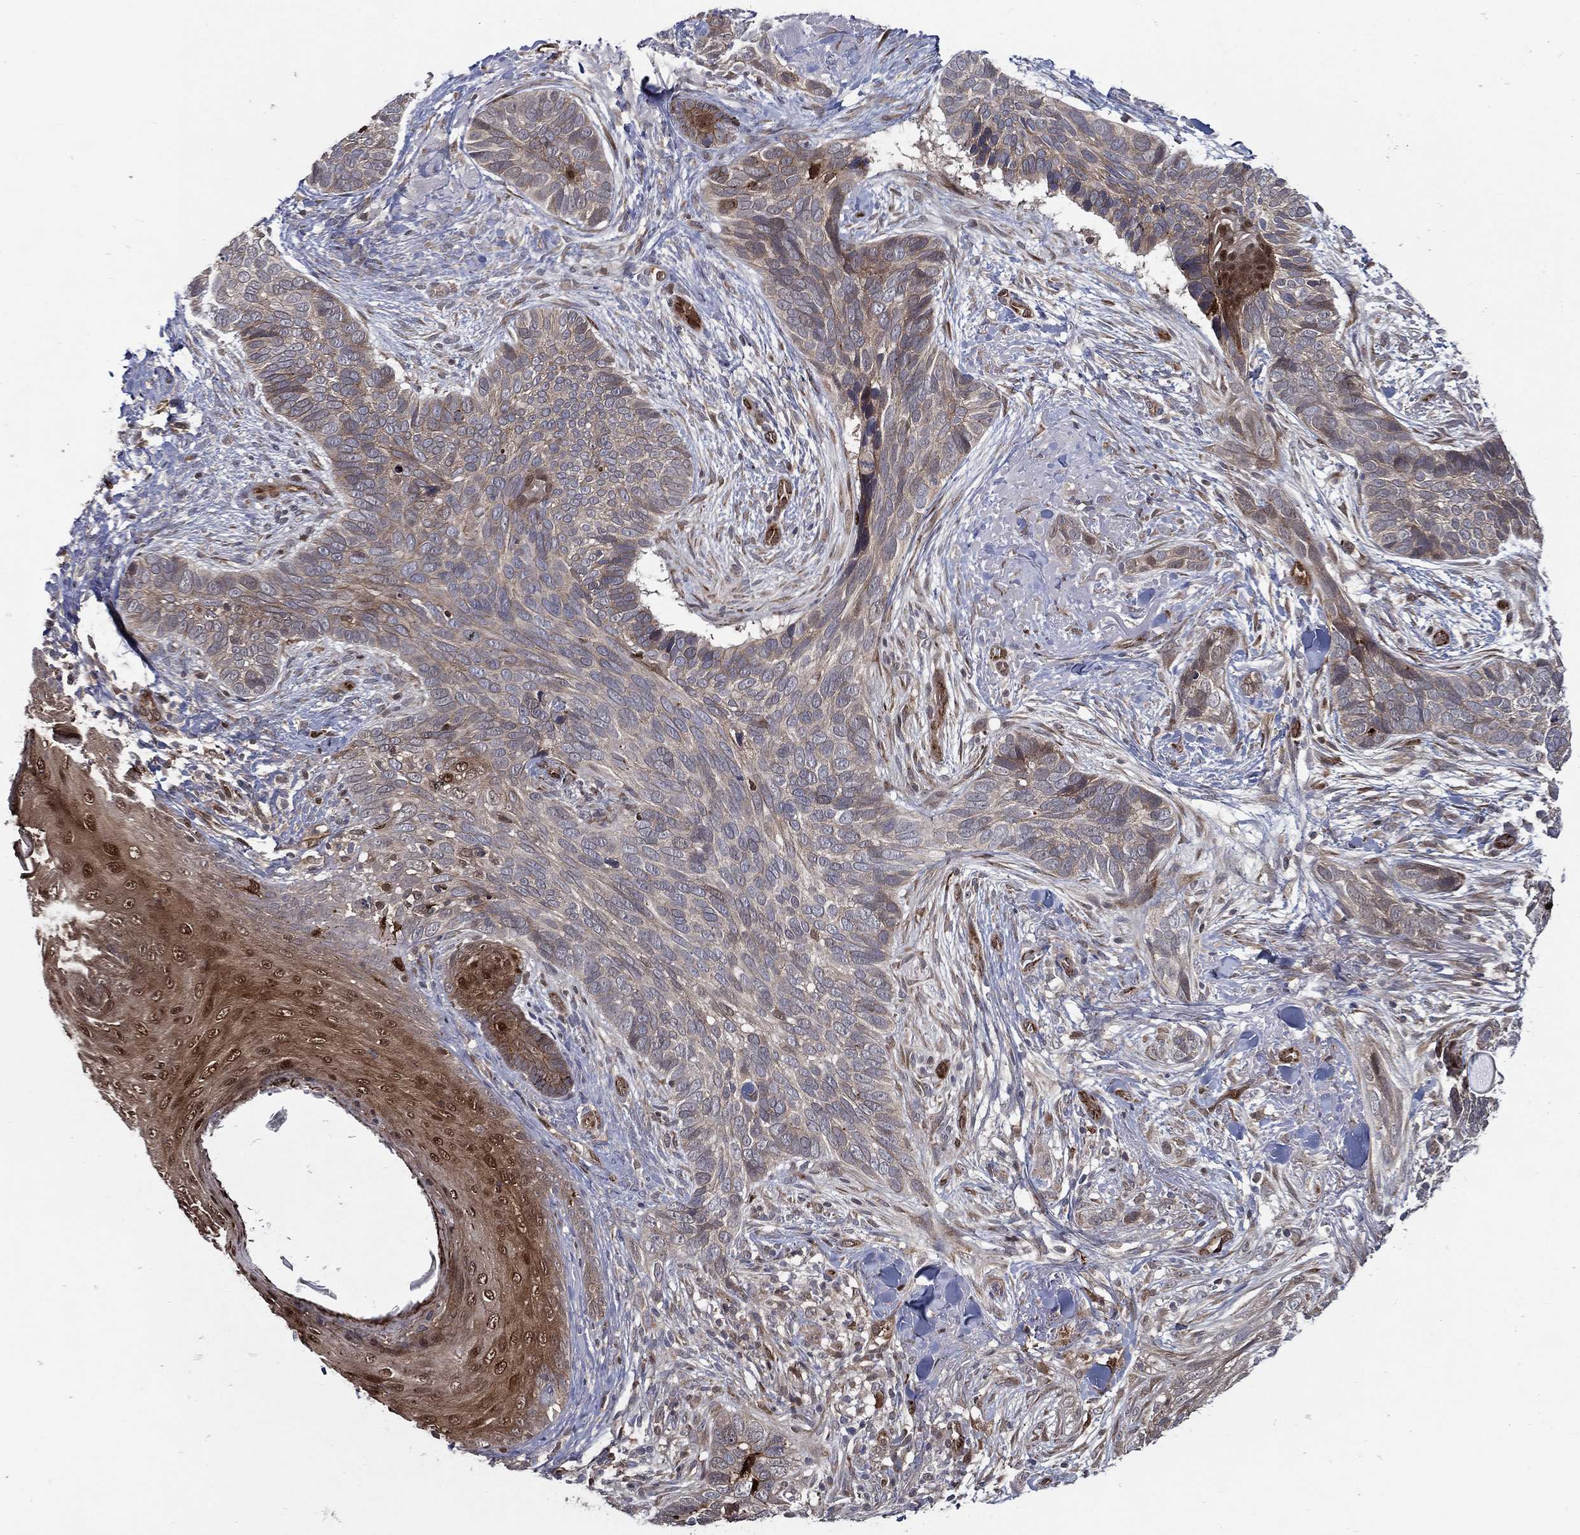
{"staining": {"intensity": "weak", "quantity": "<25%", "location": "cytoplasmic/membranous"}, "tissue": "skin cancer", "cell_type": "Tumor cells", "image_type": "cancer", "snomed": [{"axis": "morphology", "description": "Basal cell carcinoma"}, {"axis": "topography", "description": "Skin"}], "caption": "Immunohistochemistry (IHC) photomicrograph of basal cell carcinoma (skin) stained for a protein (brown), which reveals no expression in tumor cells.", "gene": "ARHGAP11A", "patient": {"sex": "male", "age": 91}}